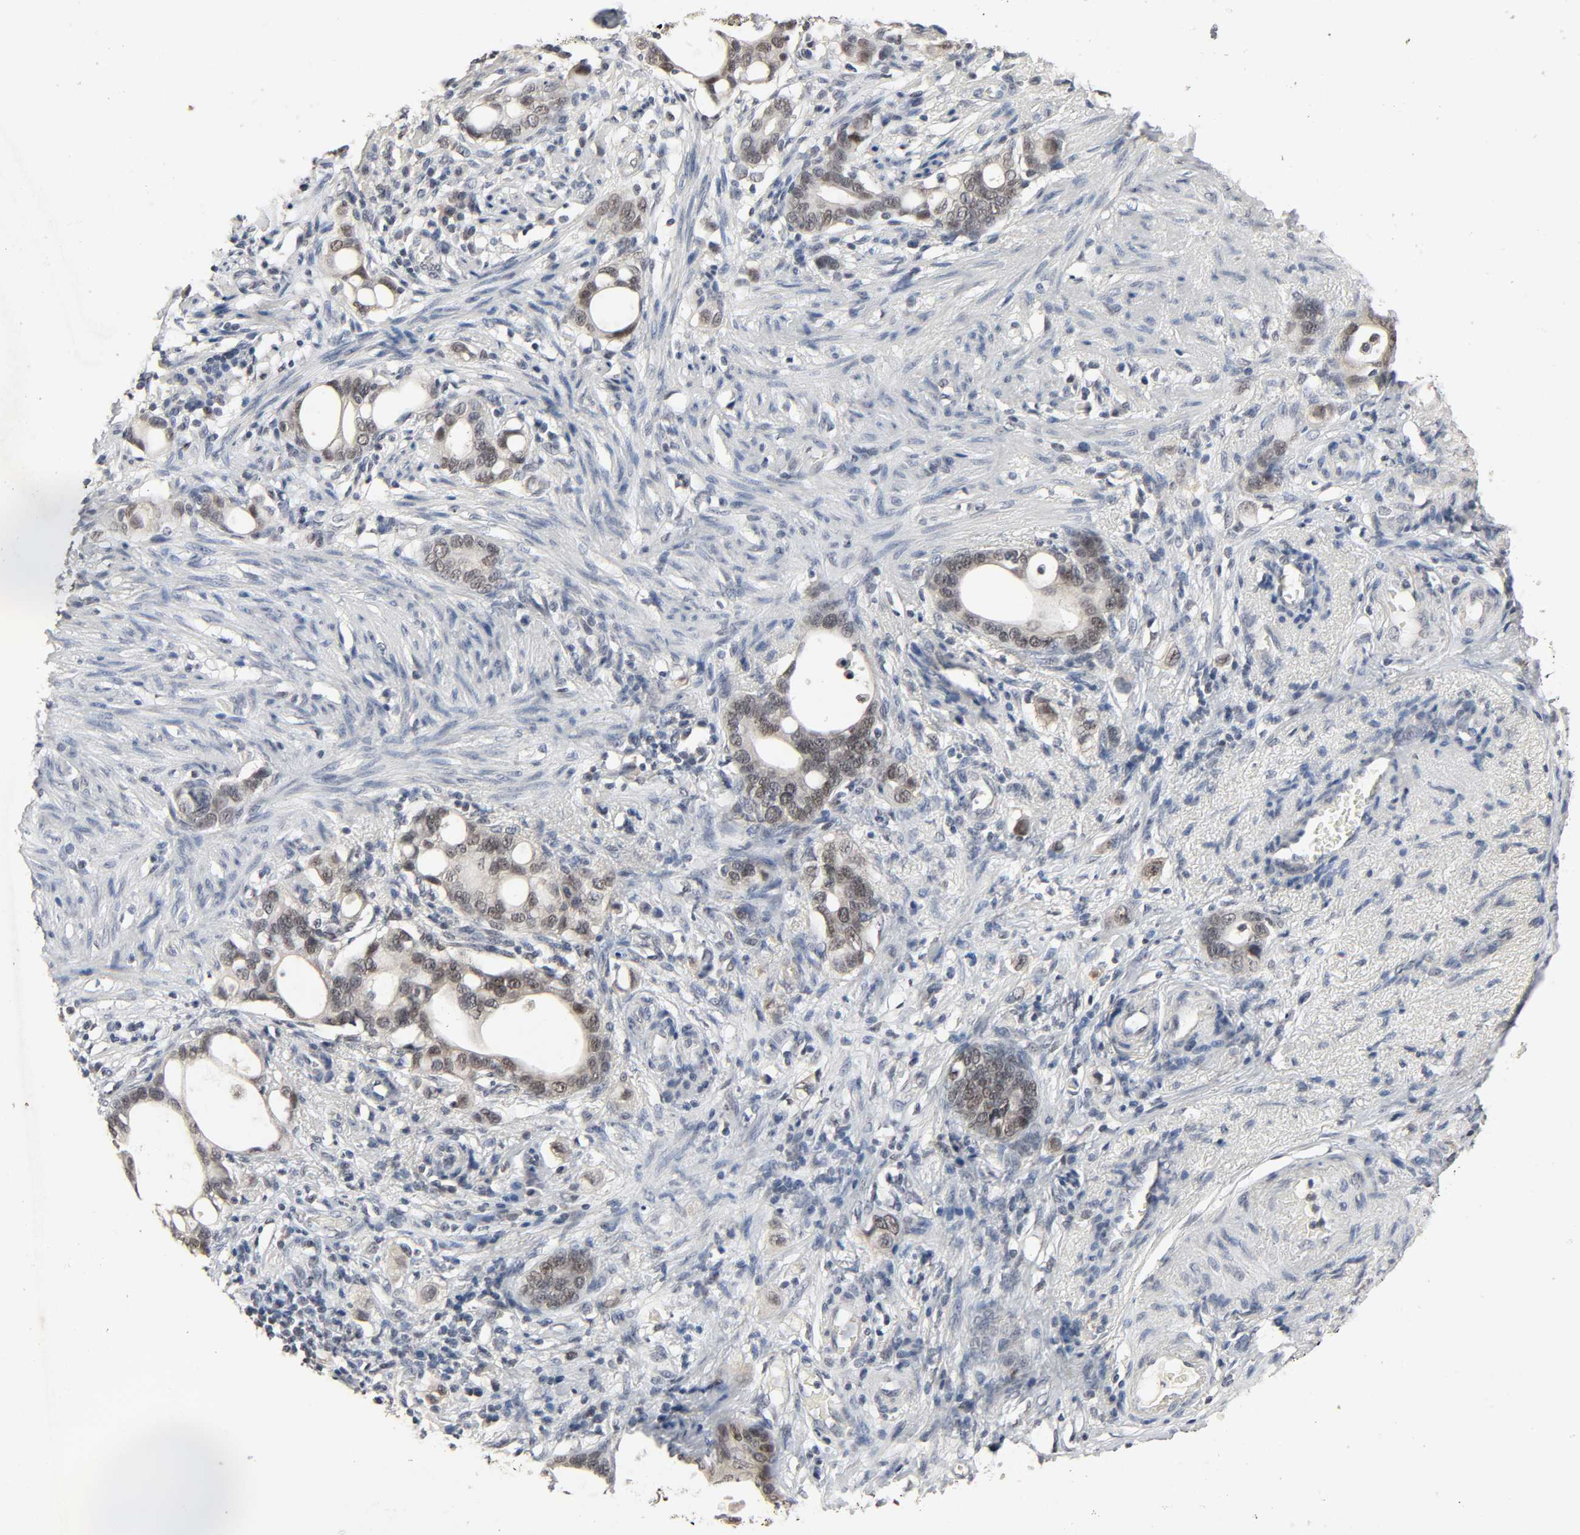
{"staining": {"intensity": "weak", "quantity": "<25%", "location": "cytoplasmic/membranous,nuclear"}, "tissue": "stomach cancer", "cell_type": "Tumor cells", "image_type": "cancer", "snomed": [{"axis": "morphology", "description": "Adenocarcinoma, NOS"}, {"axis": "topography", "description": "Stomach"}], "caption": "Tumor cells are negative for protein expression in human stomach cancer (adenocarcinoma). (Immunohistochemistry (ihc), brightfield microscopy, high magnification).", "gene": "MAPKAPK5", "patient": {"sex": "female", "age": 75}}